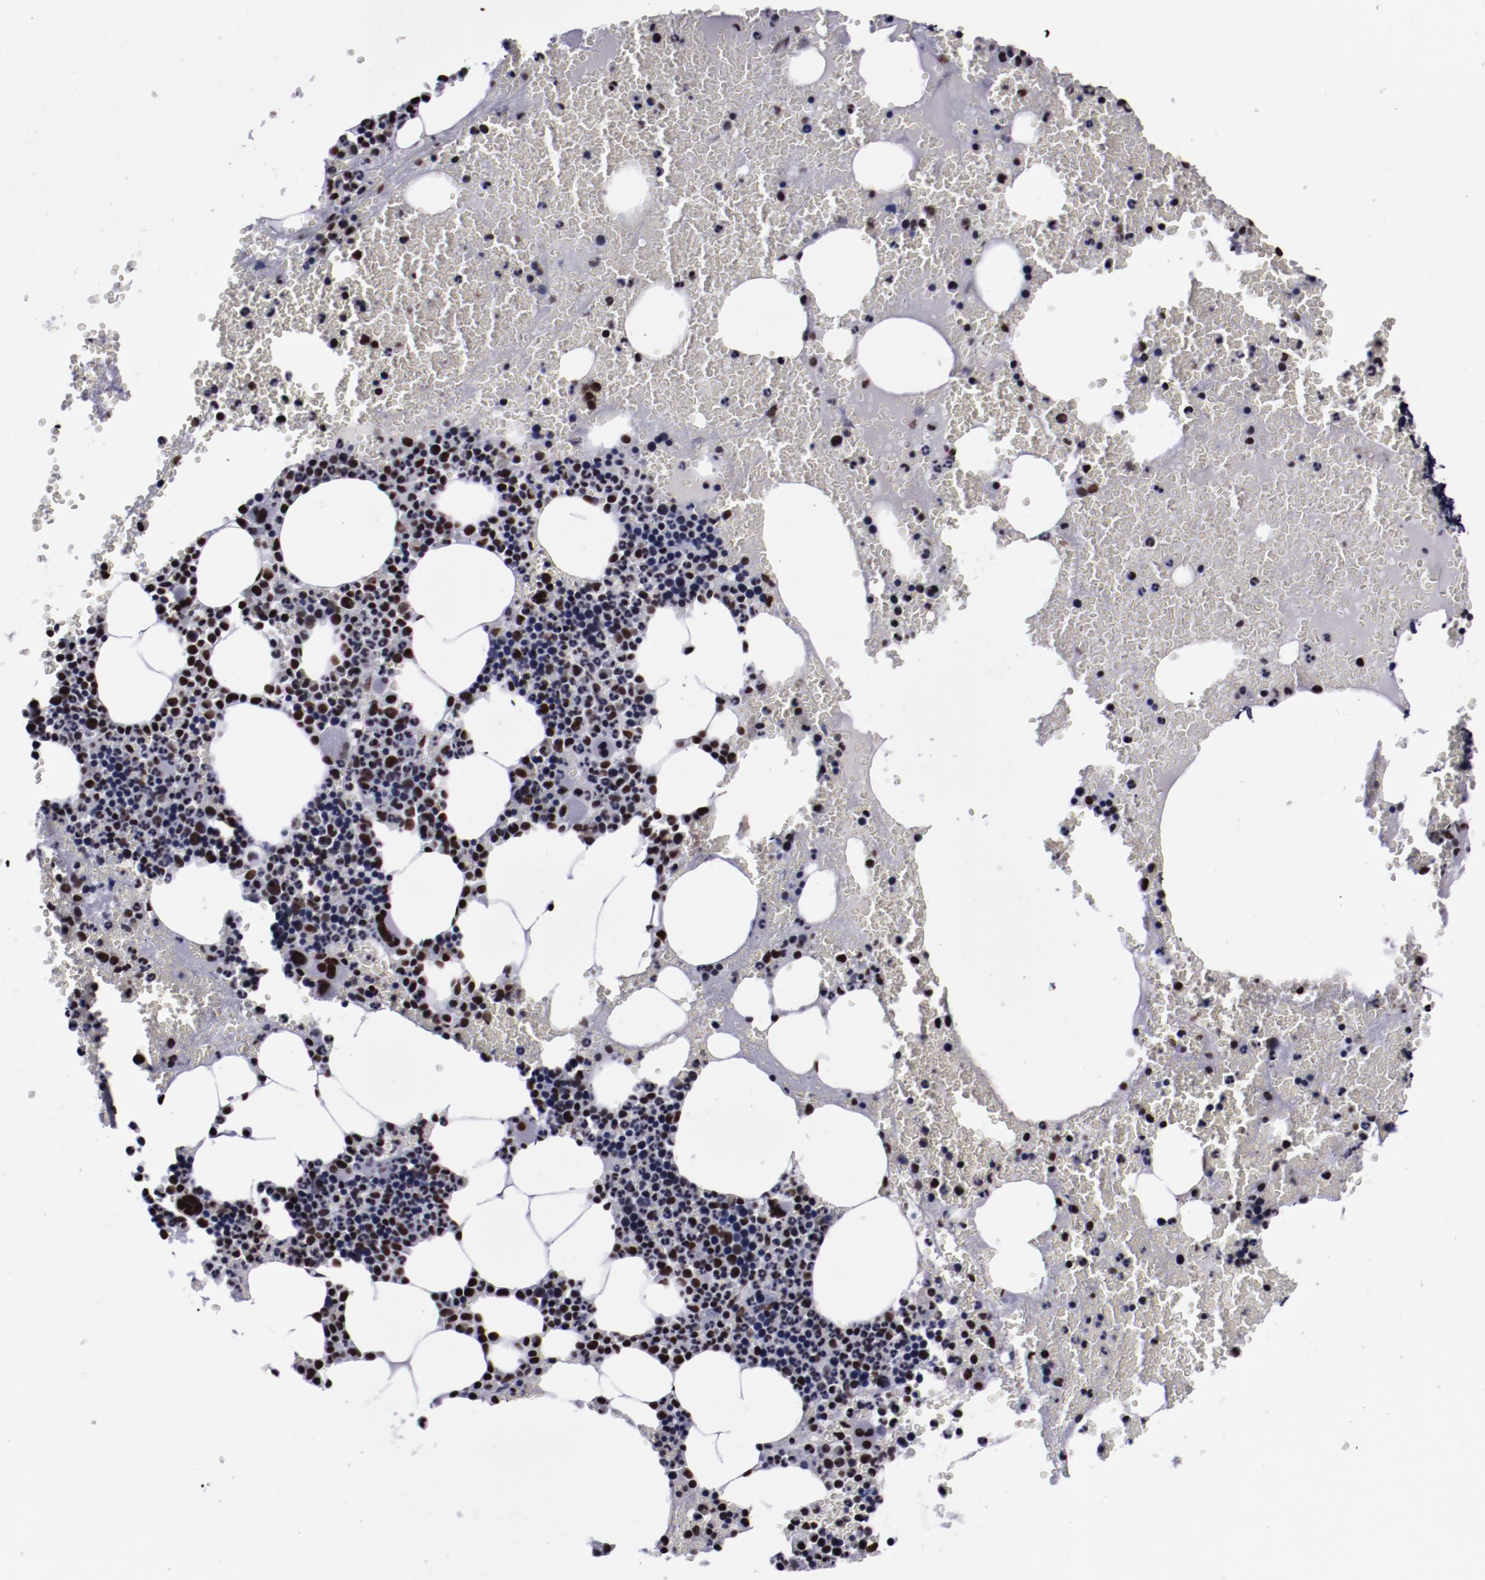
{"staining": {"intensity": "strong", "quantity": "<25%", "location": "nuclear"}, "tissue": "bone marrow", "cell_type": "Hematopoietic cells", "image_type": "normal", "snomed": [{"axis": "morphology", "description": "Normal tissue, NOS"}, {"axis": "topography", "description": "Bone marrow"}], "caption": "Bone marrow stained with a brown dye shows strong nuclear positive expression in approximately <25% of hematopoietic cells.", "gene": "ERH", "patient": {"sex": "male", "age": 82}}